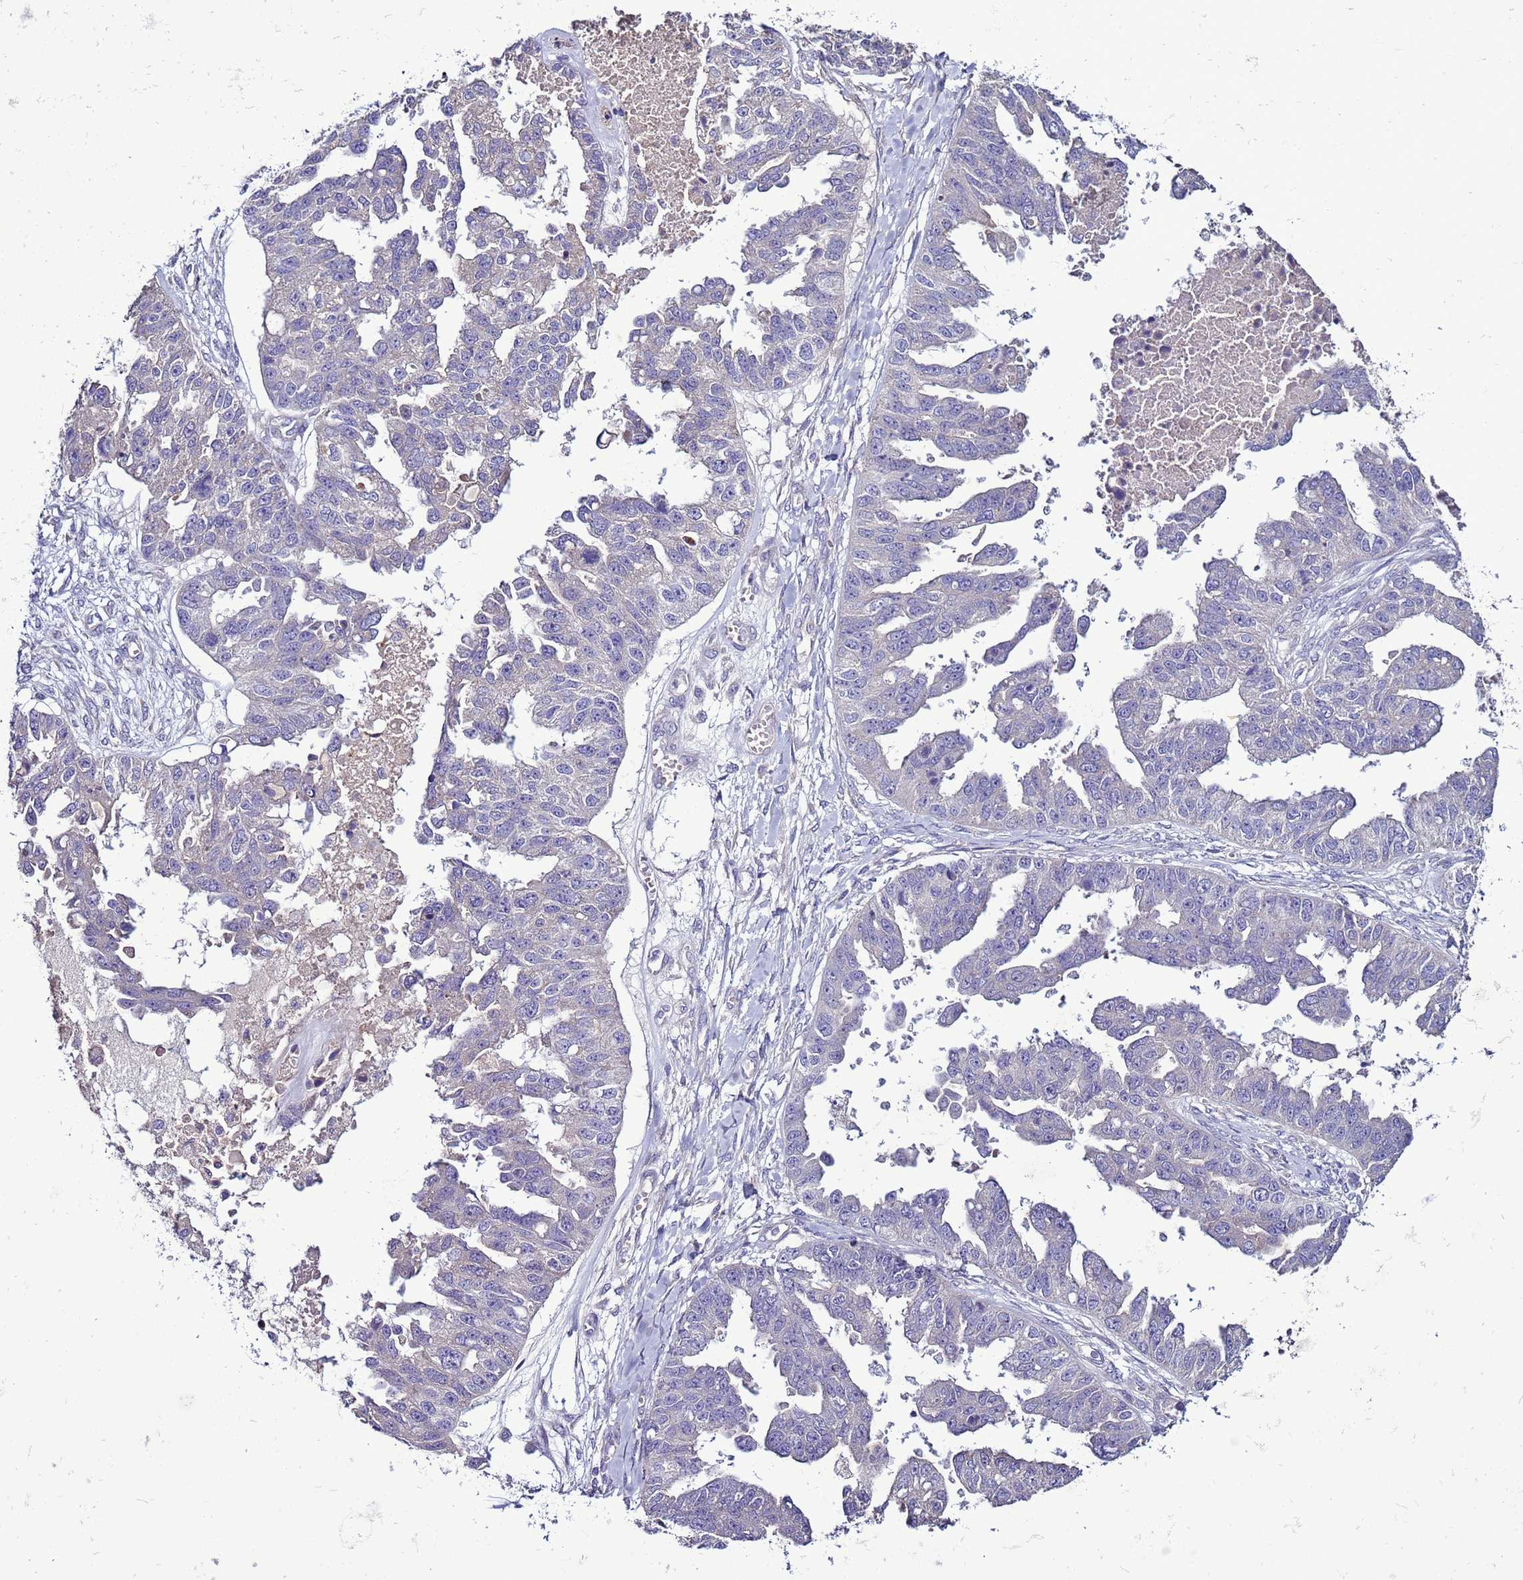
{"staining": {"intensity": "negative", "quantity": "none", "location": "none"}, "tissue": "ovarian cancer", "cell_type": "Tumor cells", "image_type": "cancer", "snomed": [{"axis": "morphology", "description": "Cystadenocarcinoma, serous, NOS"}, {"axis": "topography", "description": "Ovary"}], "caption": "Tumor cells show no significant protein staining in ovarian serous cystadenocarcinoma.", "gene": "RABL2B", "patient": {"sex": "female", "age": 58}}